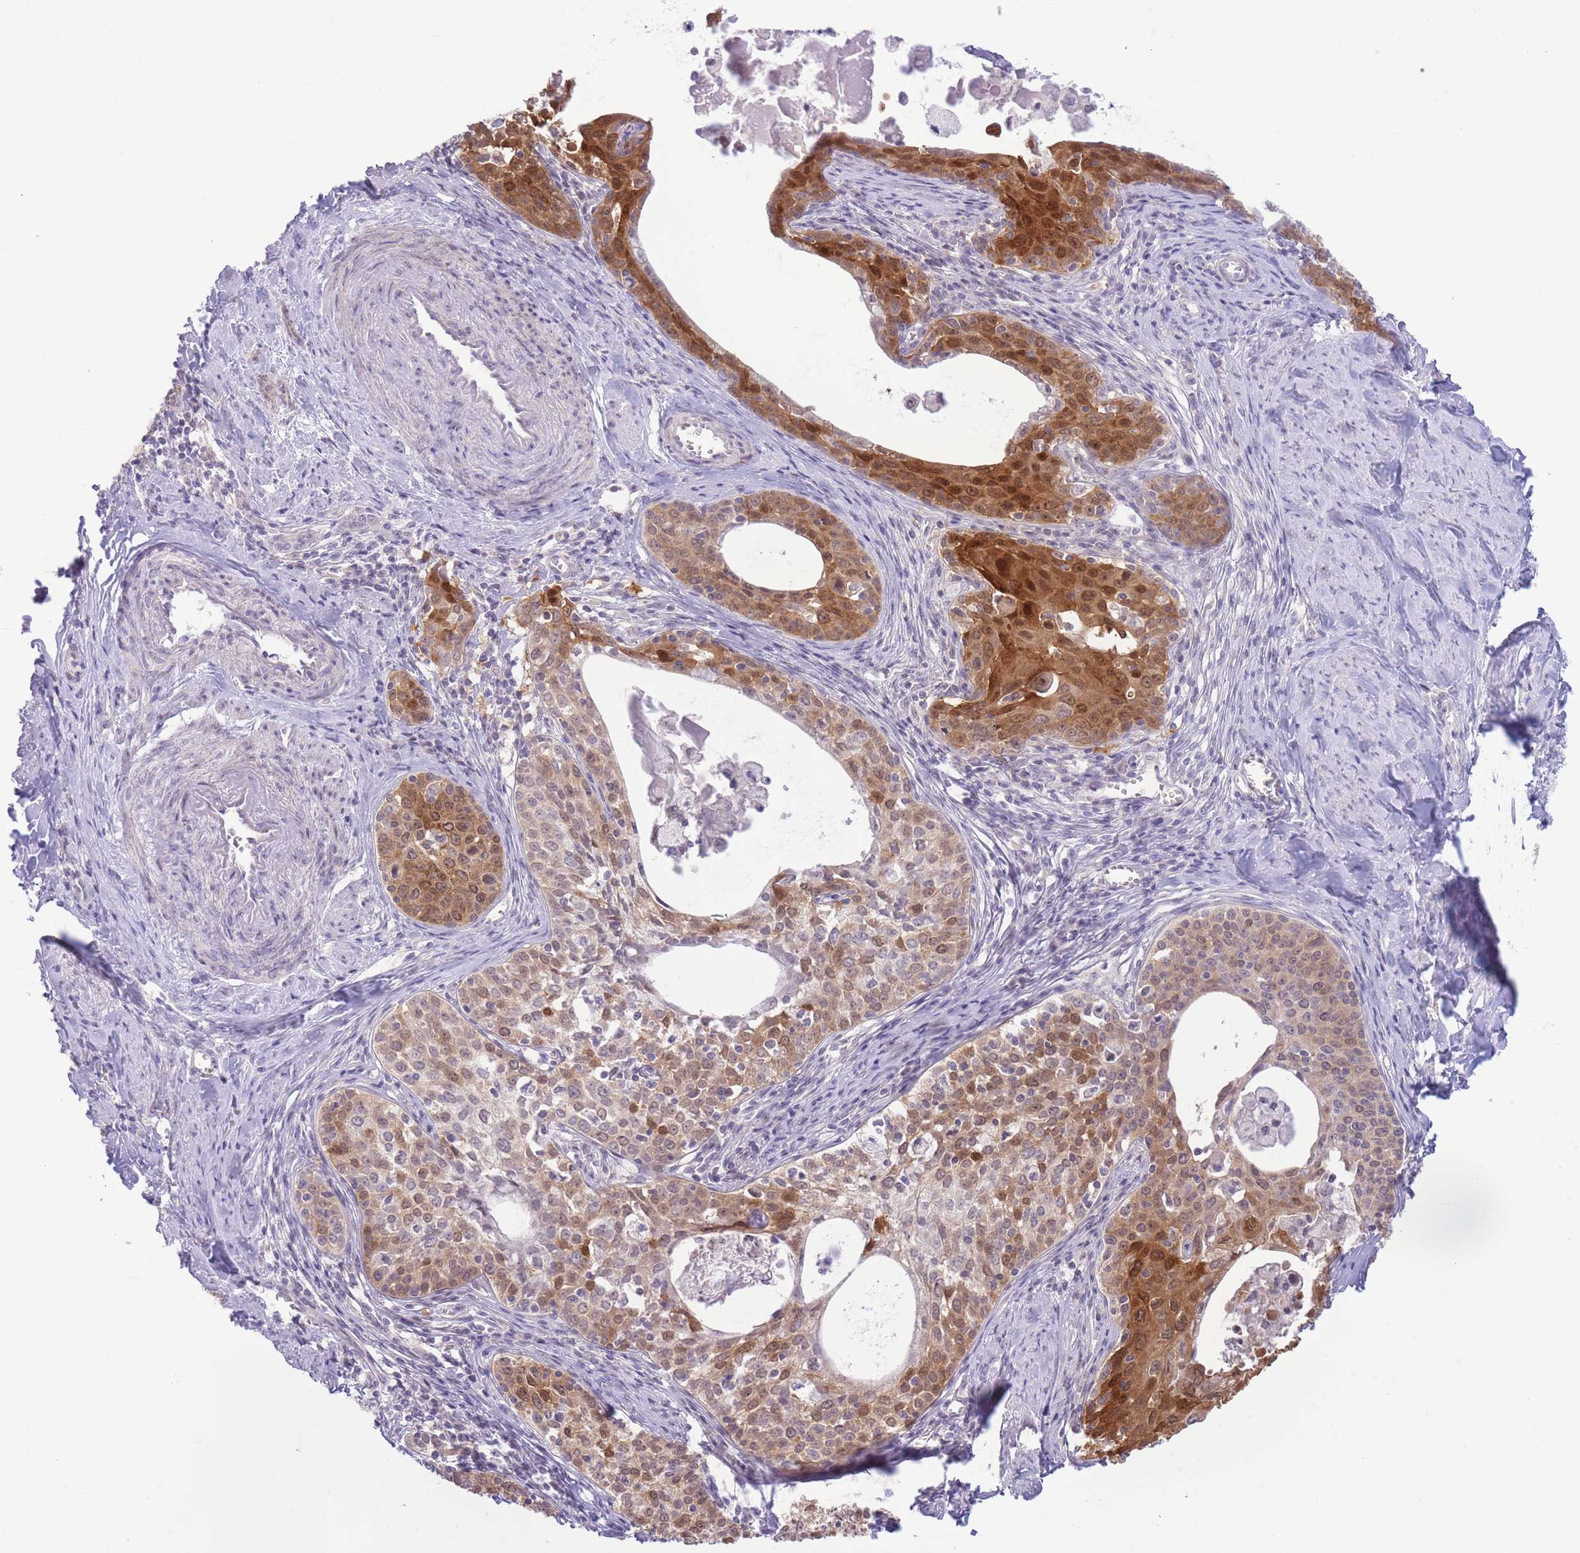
{"staining": {"intensity": "moderate", "quantity": "25%-75%", "location": "cytoplasmic/membranous,nuclear"}, "tissue": "cervical cancer", "cell_type": "Tumor cells", "image_type": "cancer", "snomed": [{"axis": "morphology", "description": "Squamous cell carcinoma, NOS"}, {"axis": "morphology", "description": "Adenocarcinoma, NOS"}, {"axis": "topography", "description": "Cervix"}], "caption": "Cervical adenocarcinoma stained for a protein displays moderate cytoplasmic/membranous and nuclear positivity in tumor cells.", "gene": "FBXO46", "patient": {"sex": "female", "age": 52}}